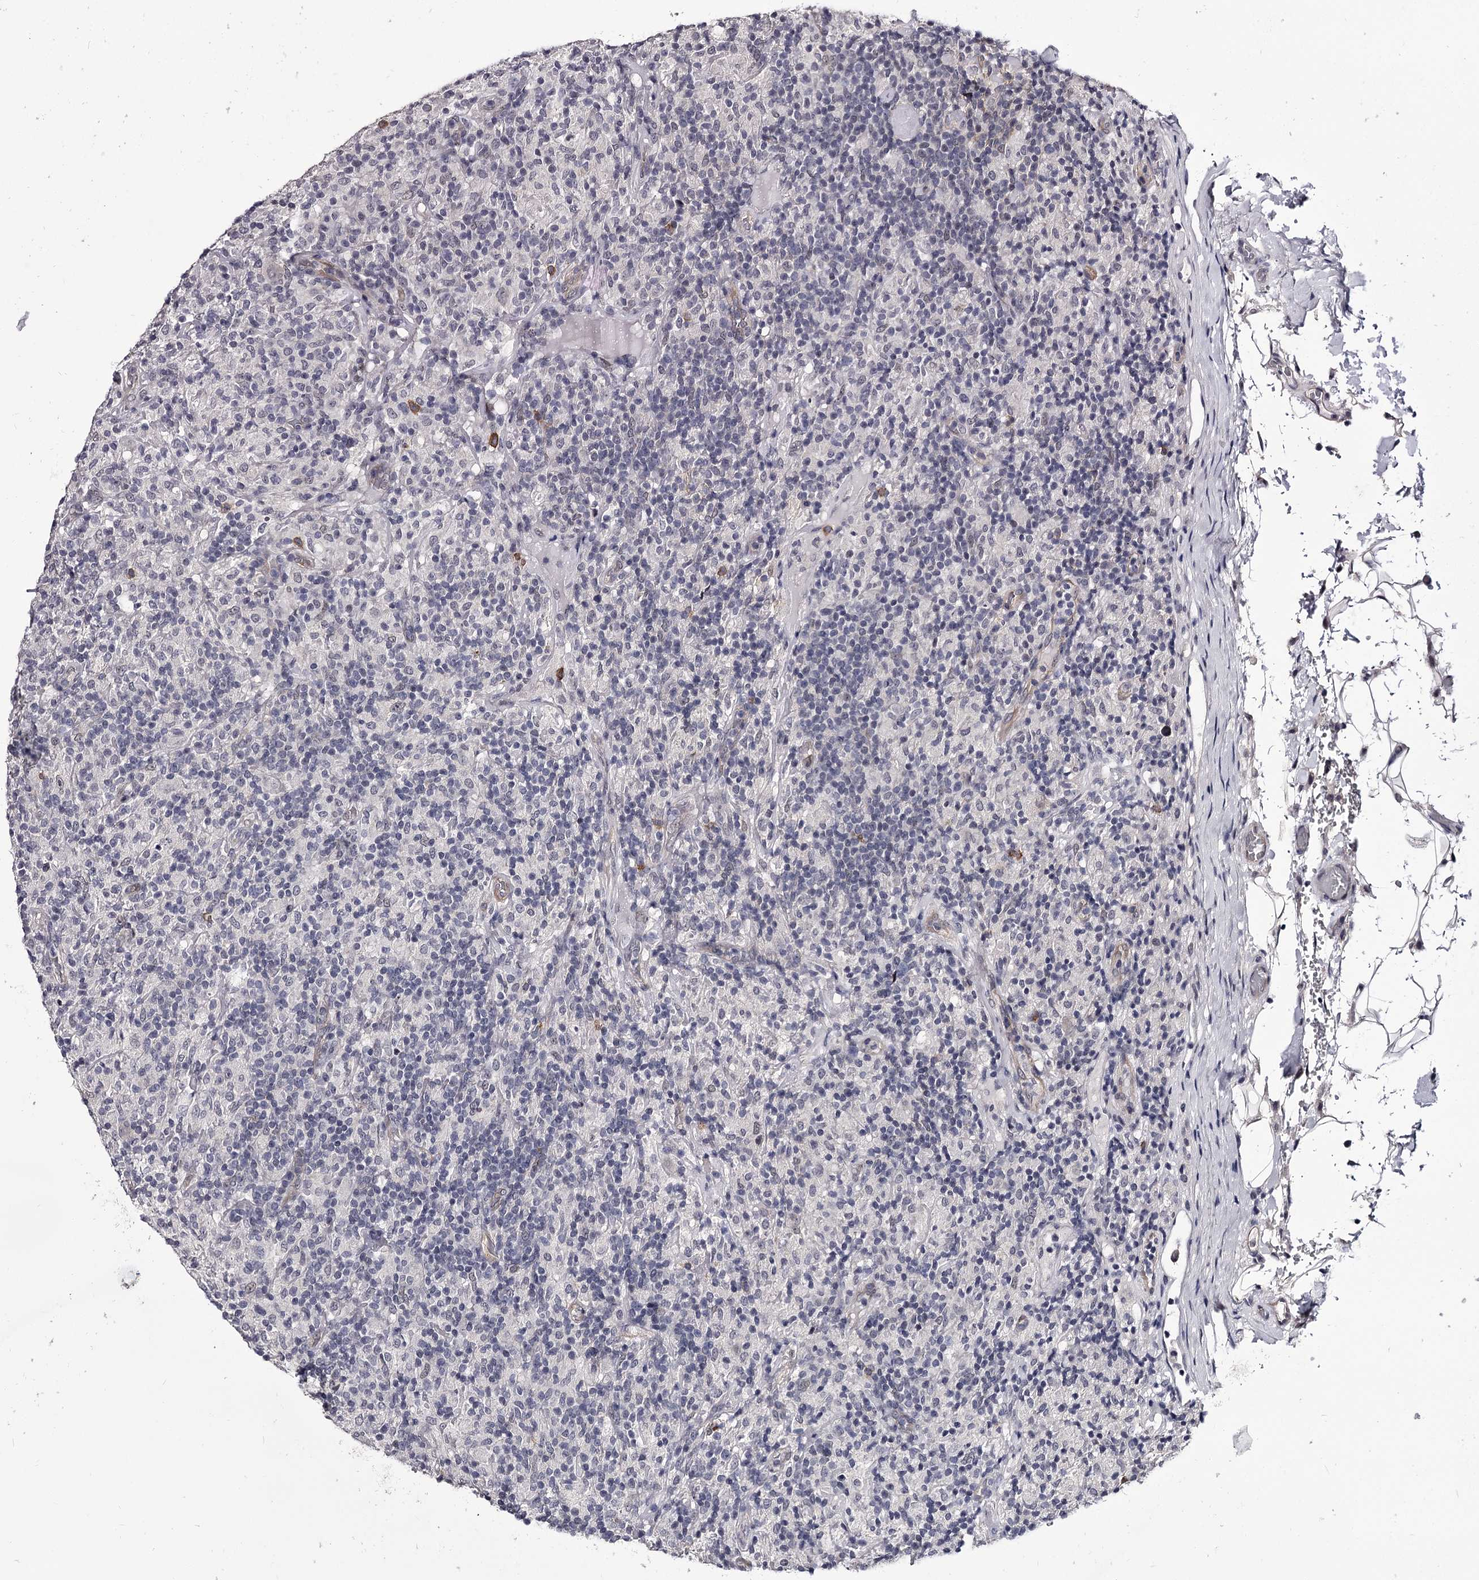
{"staining": {"intensity": "negative", "quantity": "none", "location": "none"}, "tissue": "lymphoma", "cell_type": "Tumor cells", "image_type": "cancer", "snomed": [{"axis": "morphology", "description": "Hodgkin's disease, NOS"}, {"axis": "topography", "description": "Lymph node"}], "caption": "Immunohistochemistry (IHC) histopathology image of Hodgkin's disease stained for a protein (brown), which reveals no staining in tumor cells.", "gene": "OVOL2", "patient": {"sex": "male", "age": 70}}